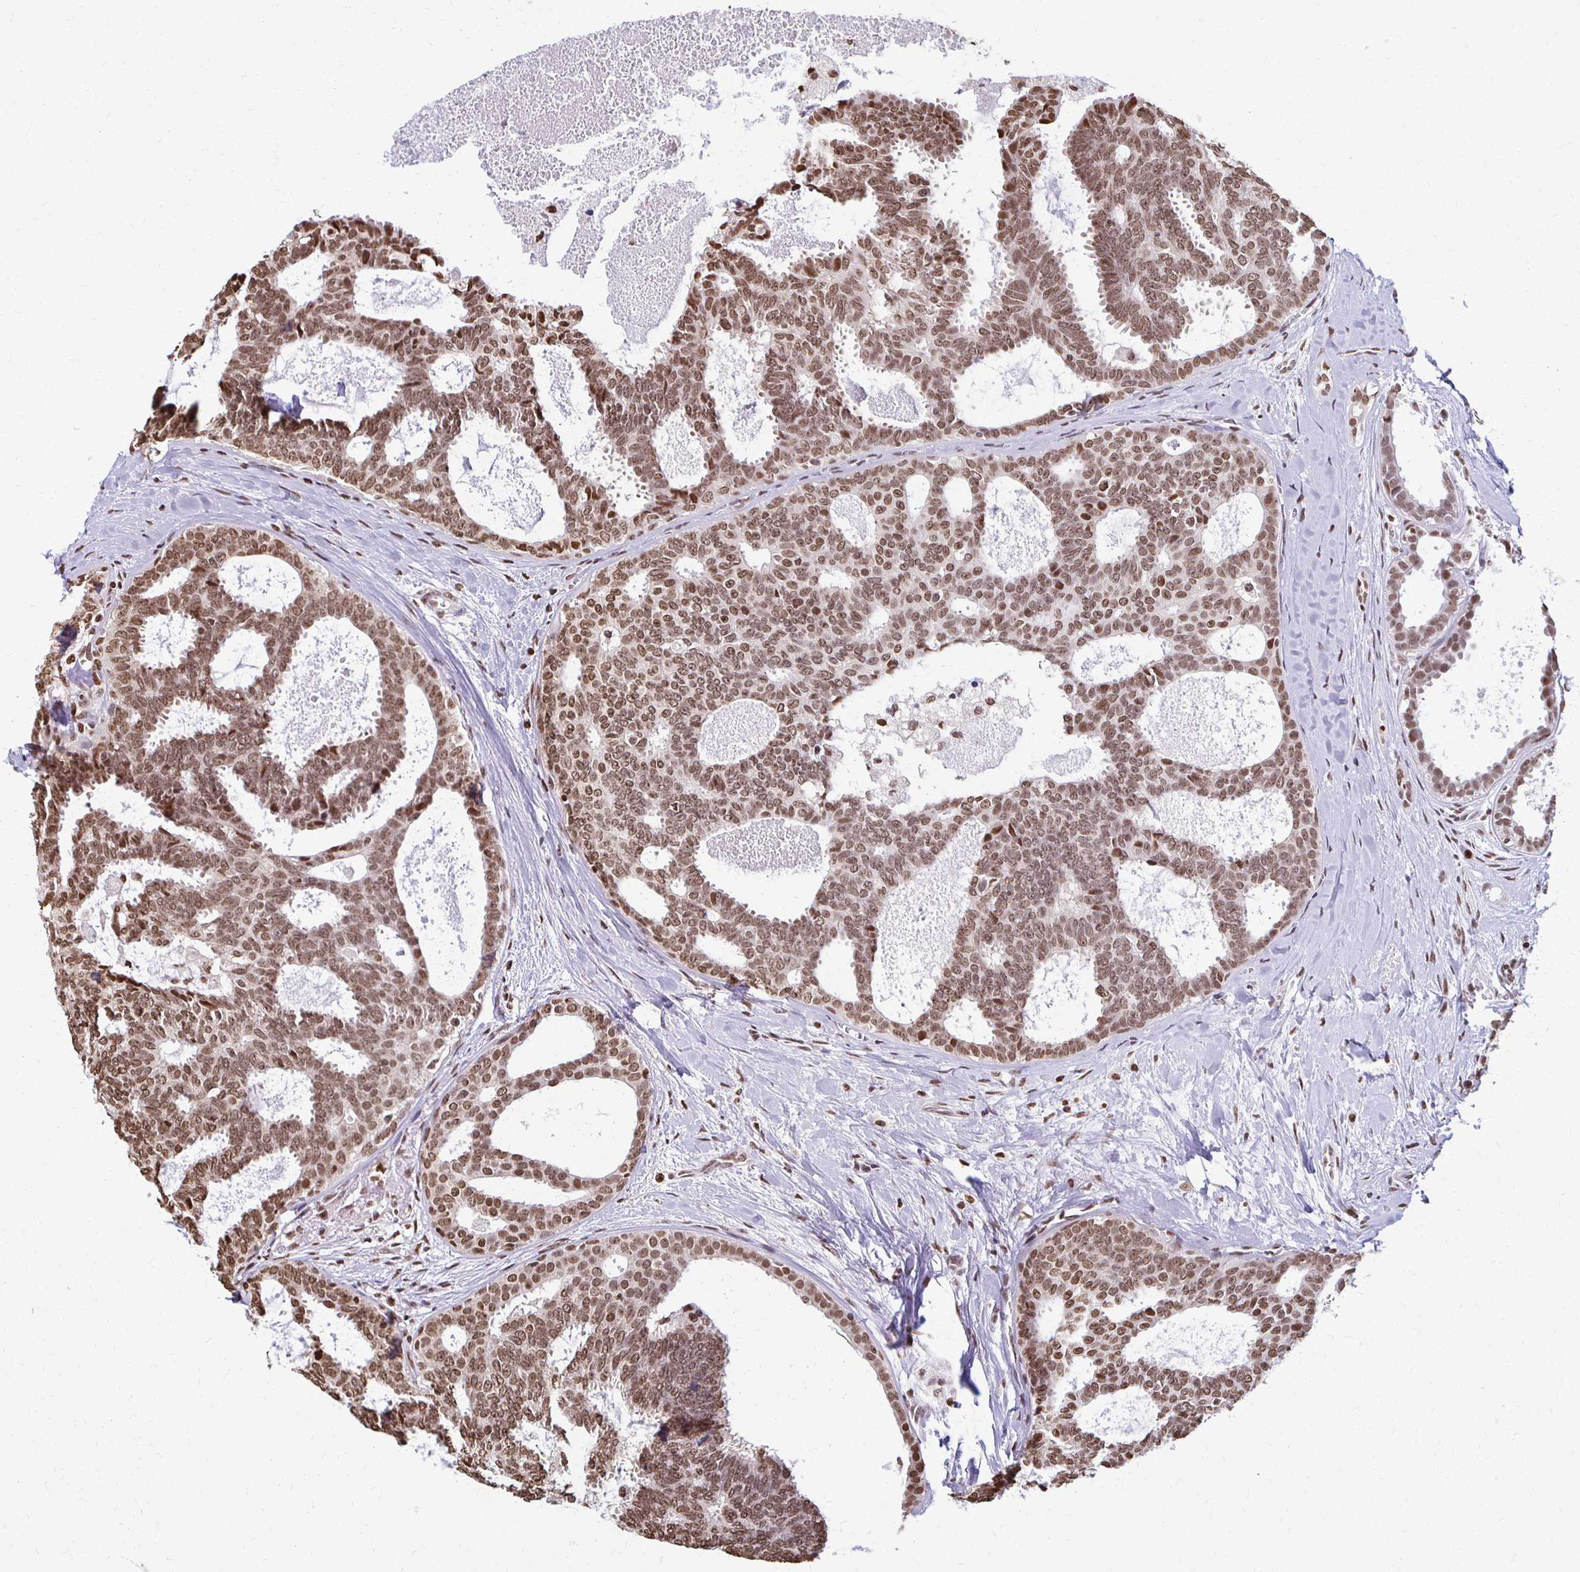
{"staining": {"intensity": "moderate", "quantity": ">75%", "location": "nuclear"}, "tissue": "breast cancer", "cell_type": "Tumor cells", "image_type": "cancer", "snomed": [{"axis": "morphology", "description": "Intraductal carcinoma, in situ"}, {"axis": "morphology", "description": "Duct carcinoma"}, {"axis": "morphology", "description": "Lobular carcinoma, in situ"}, {"axis": "topography", "description": "Breast"}], "caption": "Protein staining by immunohistochemistry displays moderate nuclear positivity in approximately >75% of tumor cells in breast cancer (intraductal carcinoma).", "gene": "HOXA9", "patient": {"sex": "female", "age": 44}}